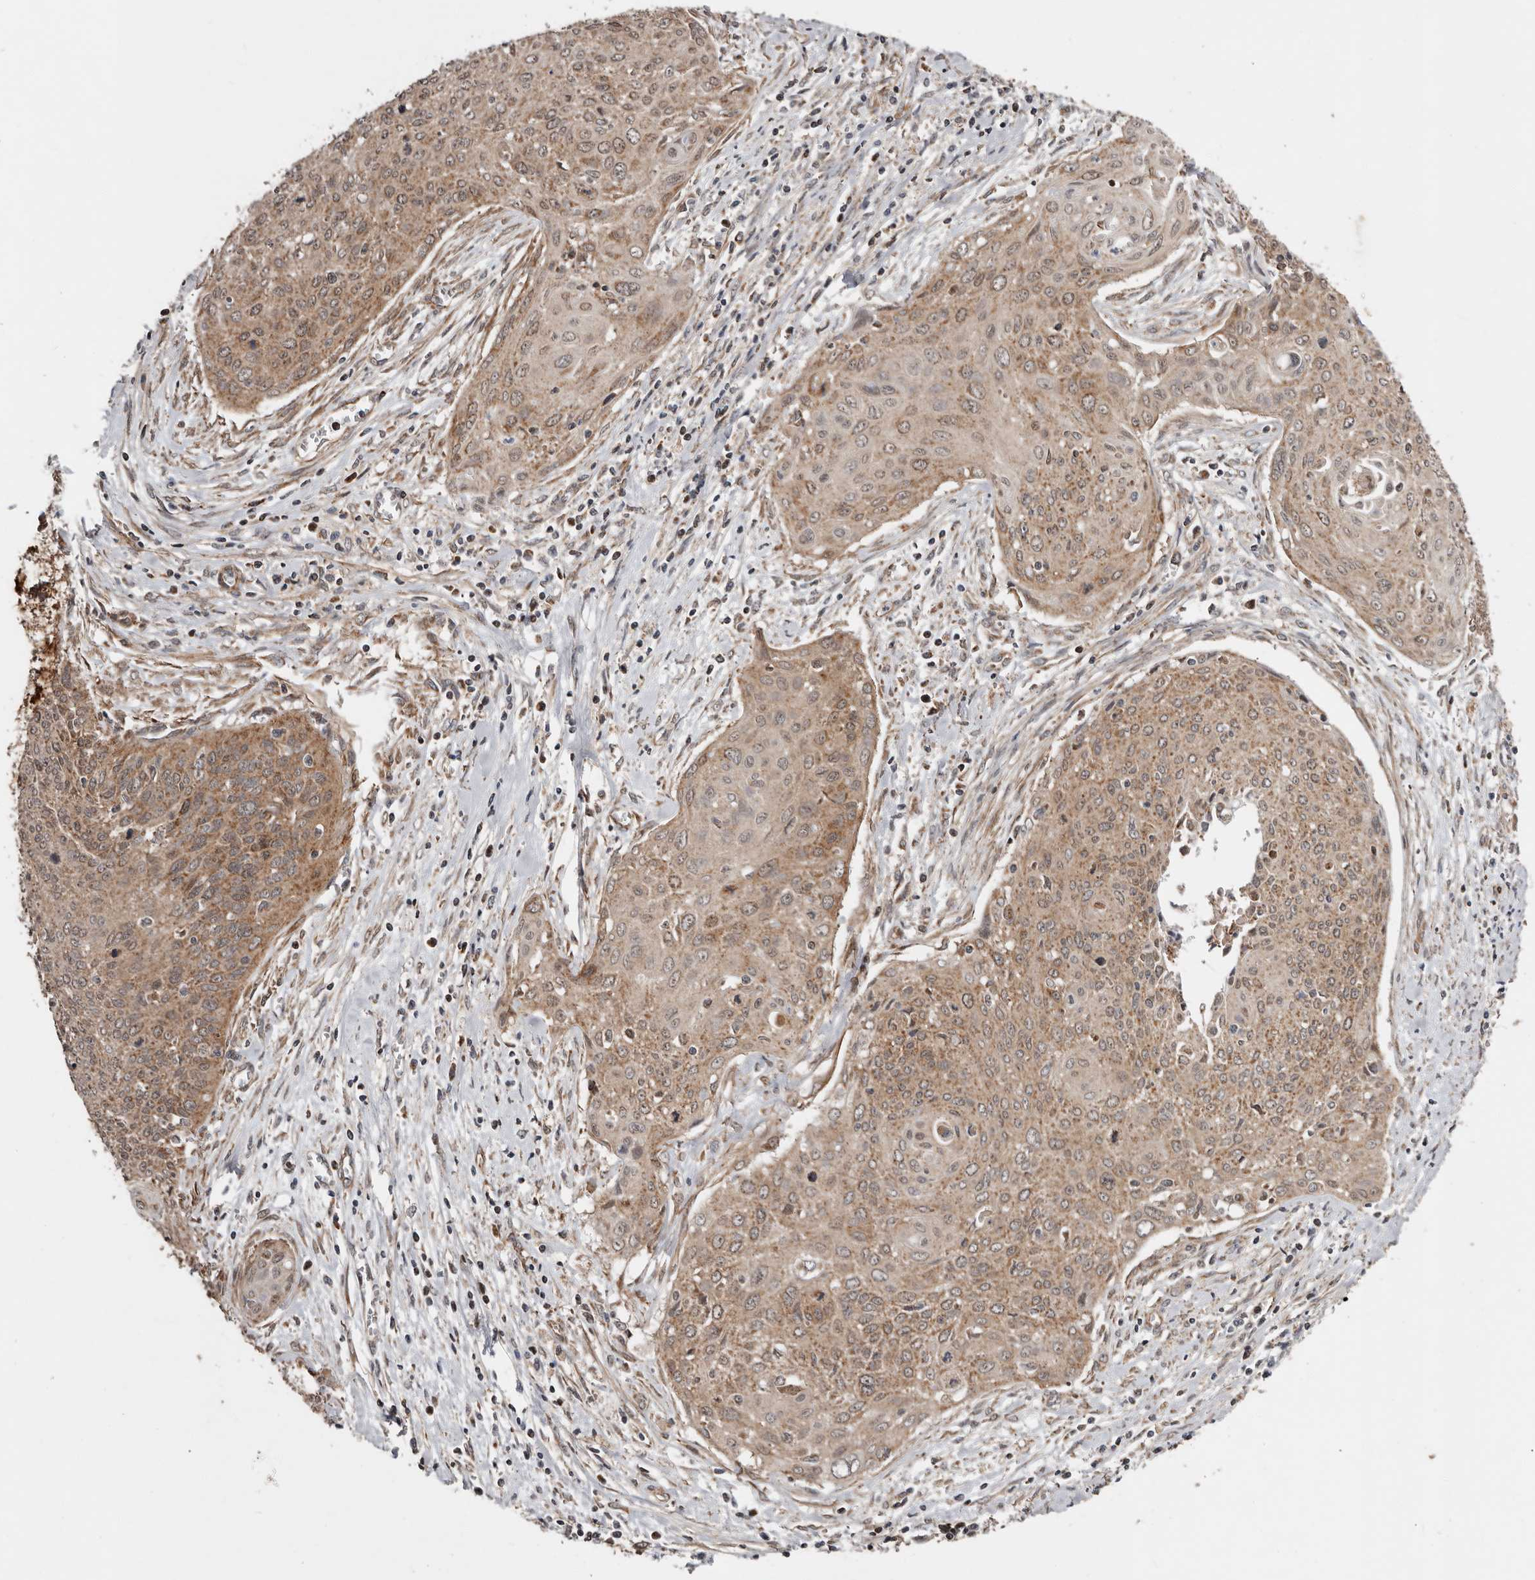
{"staining": {"intensity": "moderate", "quantity": ">75%", "location": "cytoplasmic/membranous"}, "tissue": "cervical cancer", "cell_type": "Tumor cells", "image_type": "cancer", "snomed": [{"axis": "morphology", "description": "Squamous cell carcinoma, NOS"}, {"axis": "topography", "description": "Cervix"}], "caption": "A high-resolution image shows immunohistochemistry staining of cervical cancer, which reveals moderate cytoplasmic/membranous positivity in about >75% of tumor cells.", "gene": "PROKR1", "patient": {"sex": "female", "age": 55}}